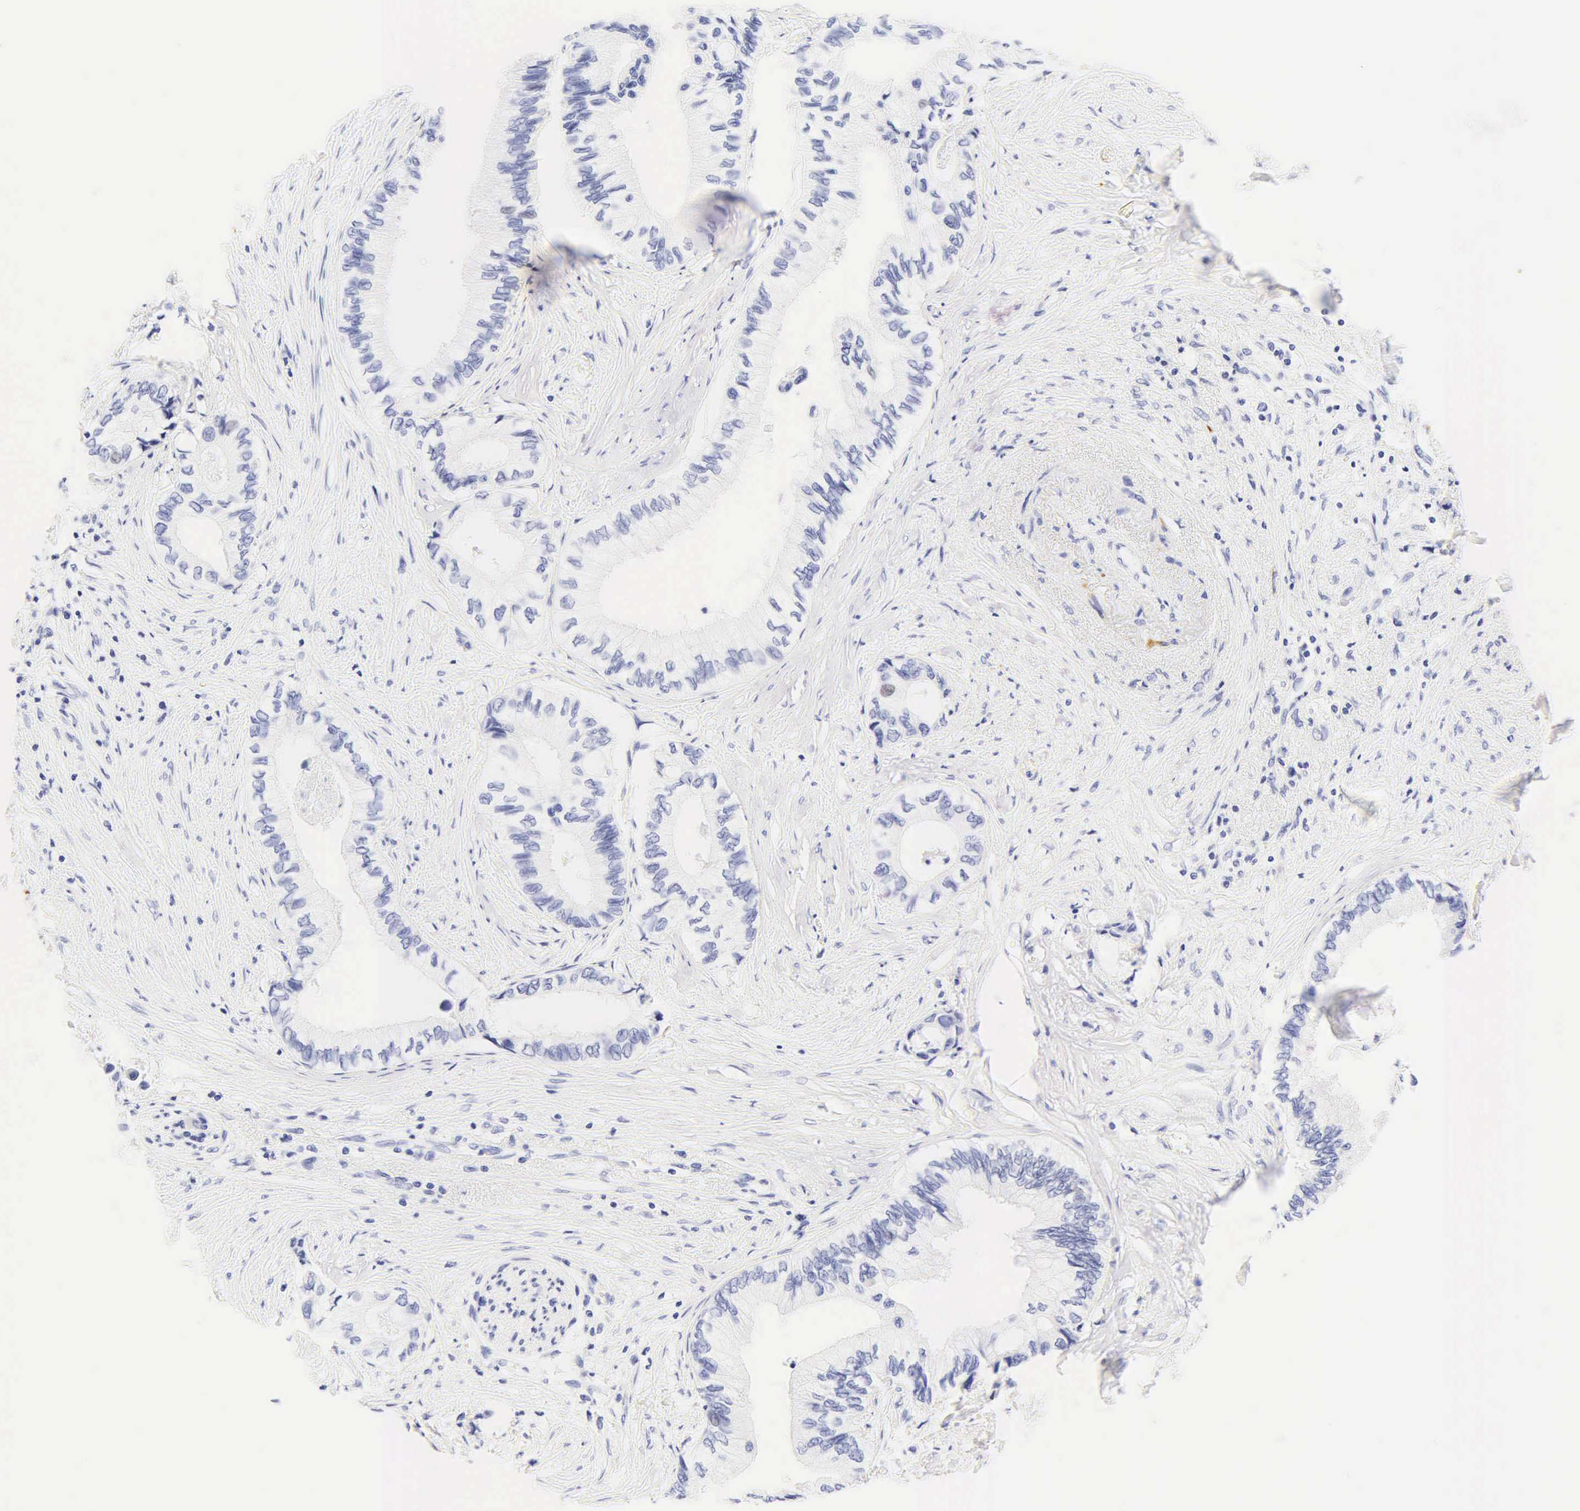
{"staining": {"intensity": "negative", "quantity": "none", "location": "none"}, "tissue": "pancreatic cancer", "cell_type": "Tumor cells", "image_type": "cancer", "snomed": [{"axis": "morphology", "description": "Adenocarcinoma, NOS"}, {"axis": "topography", "description": "Pancreas"}], "caption": "This is a histopathology image of immunohistochemistry (IHC) staining of pancreatic cancer, which shows no staining in tumor cells. (IHC, brightfield microscopy, high magnification).", "gene": "DES", "patient": {"sex": "female", "age": 66}}